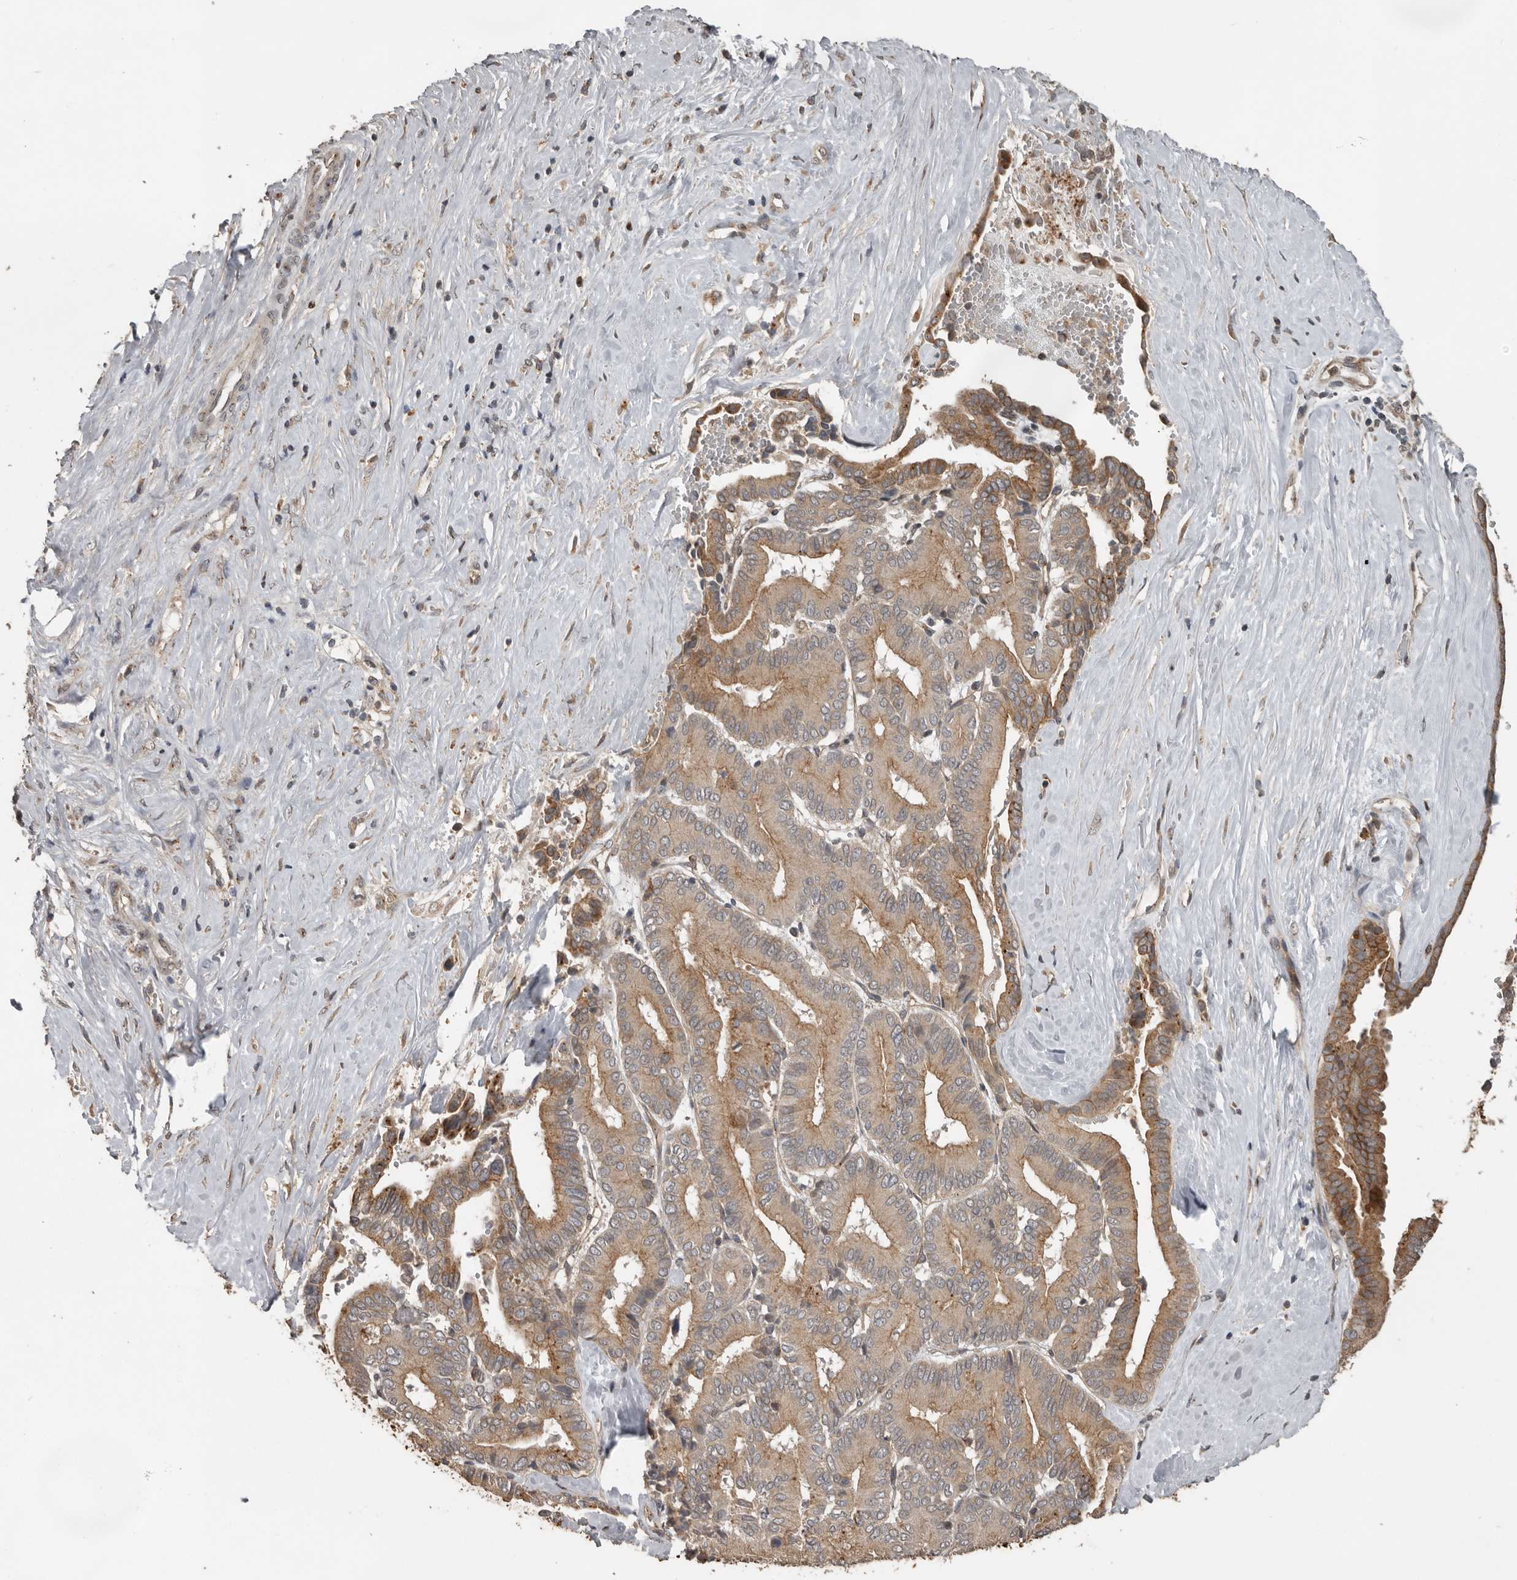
{"staining": {"intensity": "moderate", "quantity": ">75%", "location": "cytoplasmic/membranous"}, "tissue": "liver cancer", "cell_type": "Tumor cells", "image_type": "cancer", "snomed": [{"axis": "morphology", "description": "Cholangiocarcinoma"}, {"axis": "topography", "description": "Liver"}], "caption": "A high-resolution micrograph shows immunohistochemistry (IHC) staining of liver cholangiocarcinoma, which exhibits moderate cytoplasmic/membranous expression in approximately >75% of tumor cells.", "gene": "CEP350", "patient": {"sex": "female", "age": 75}}